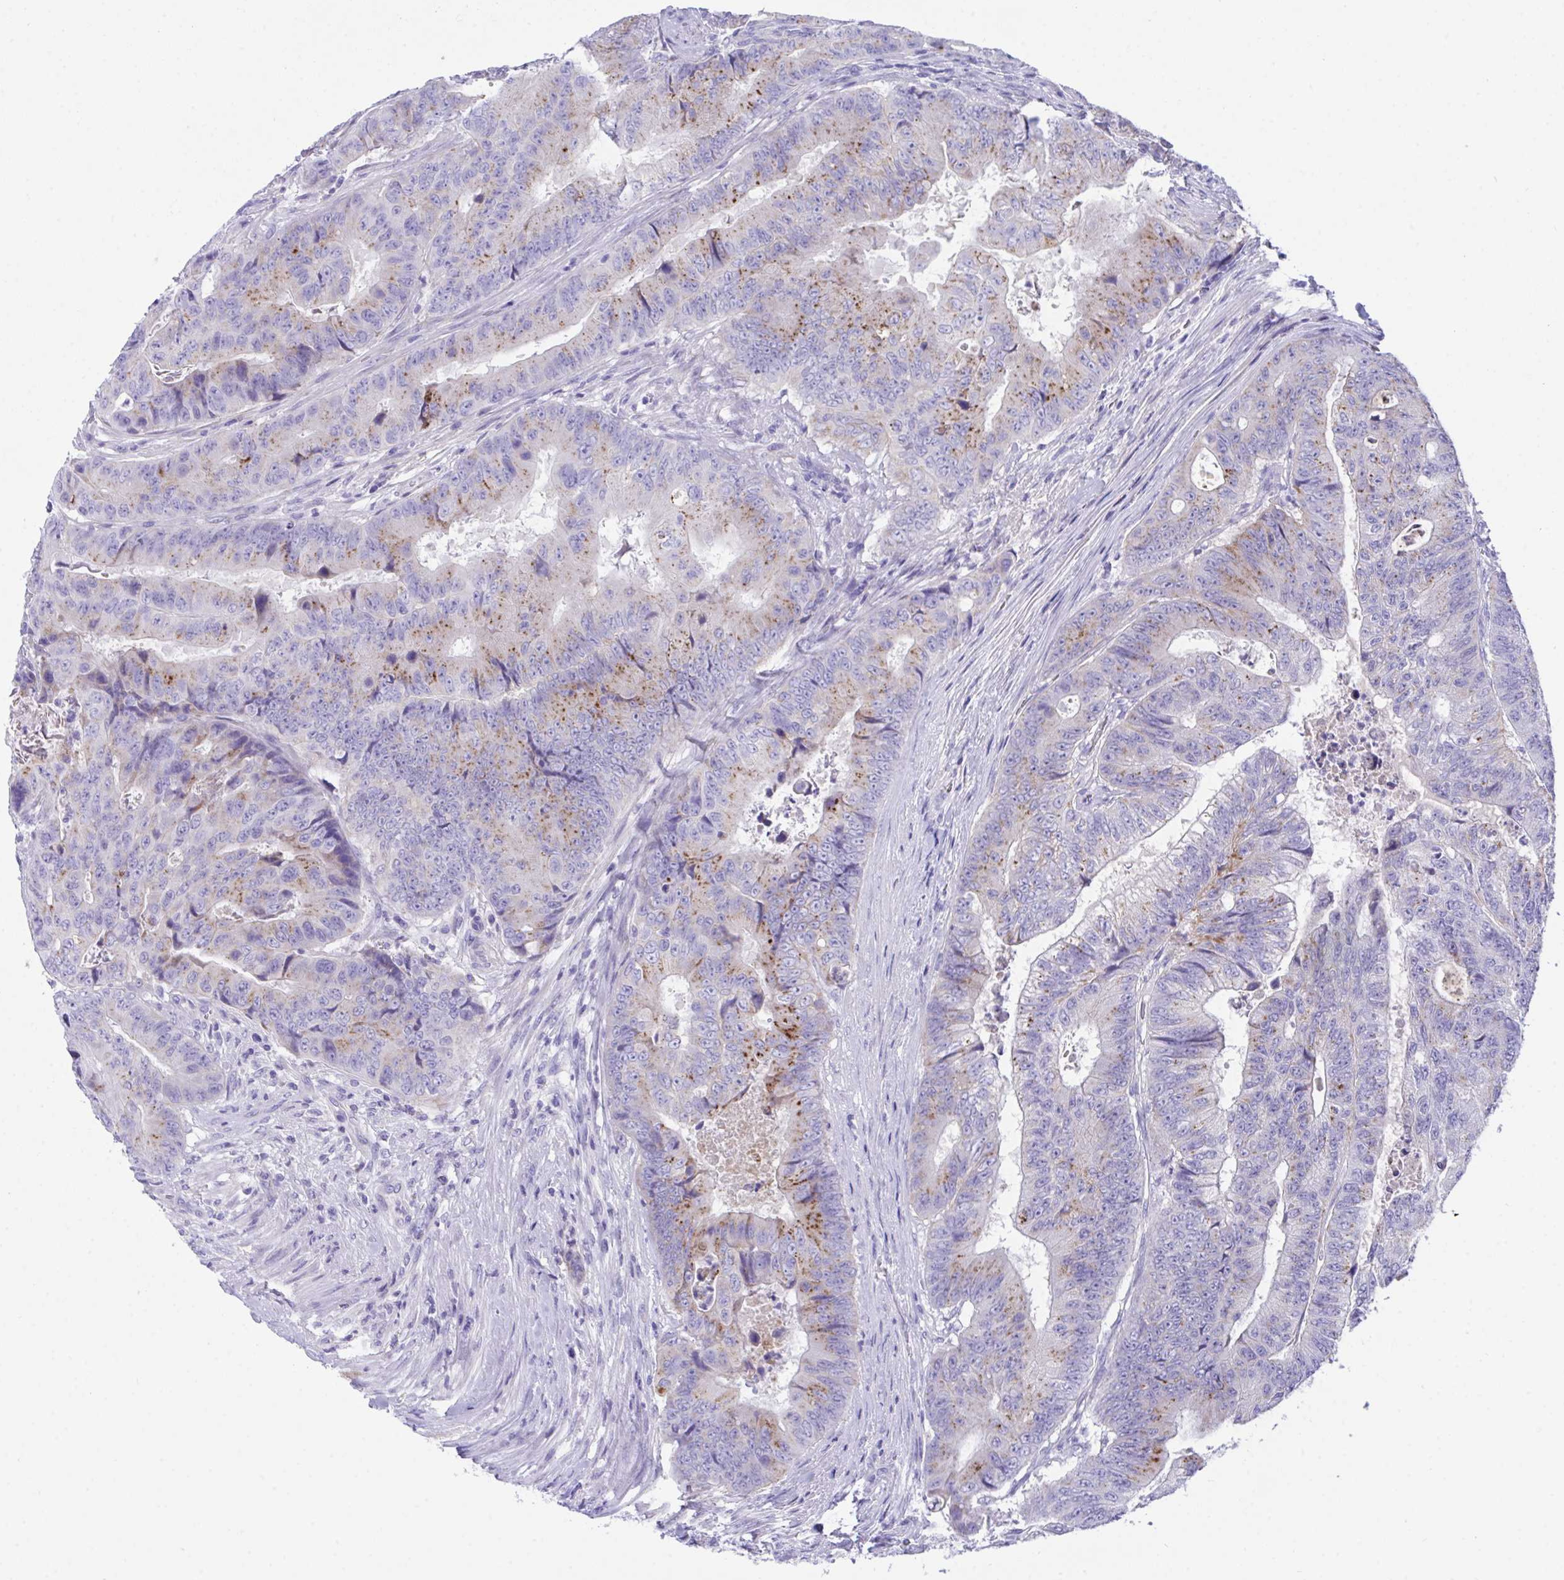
{"staining": {"intensity": "moderate", "quantity": "<25%", "location": "cytoplasmic/membranous"}, "tissue": "colorectal cancer", "cell_type": "Tumor cells", "image_type": "cancer", "snomed": [{"axis": "morphology", "description": "Adenocarcinoma, NOS"}, {"axis": "topography", "description": "Colon"}], "caption": "Immunohistochemical staining of human colorectal cancer (adenocarcinoma) demonstrates low levels of moderate cytoplasmic/membranous staining in about <25% of tumor cells.", "gene": "TMEM106B", "patient": {"sex": "female", "age": 48}}